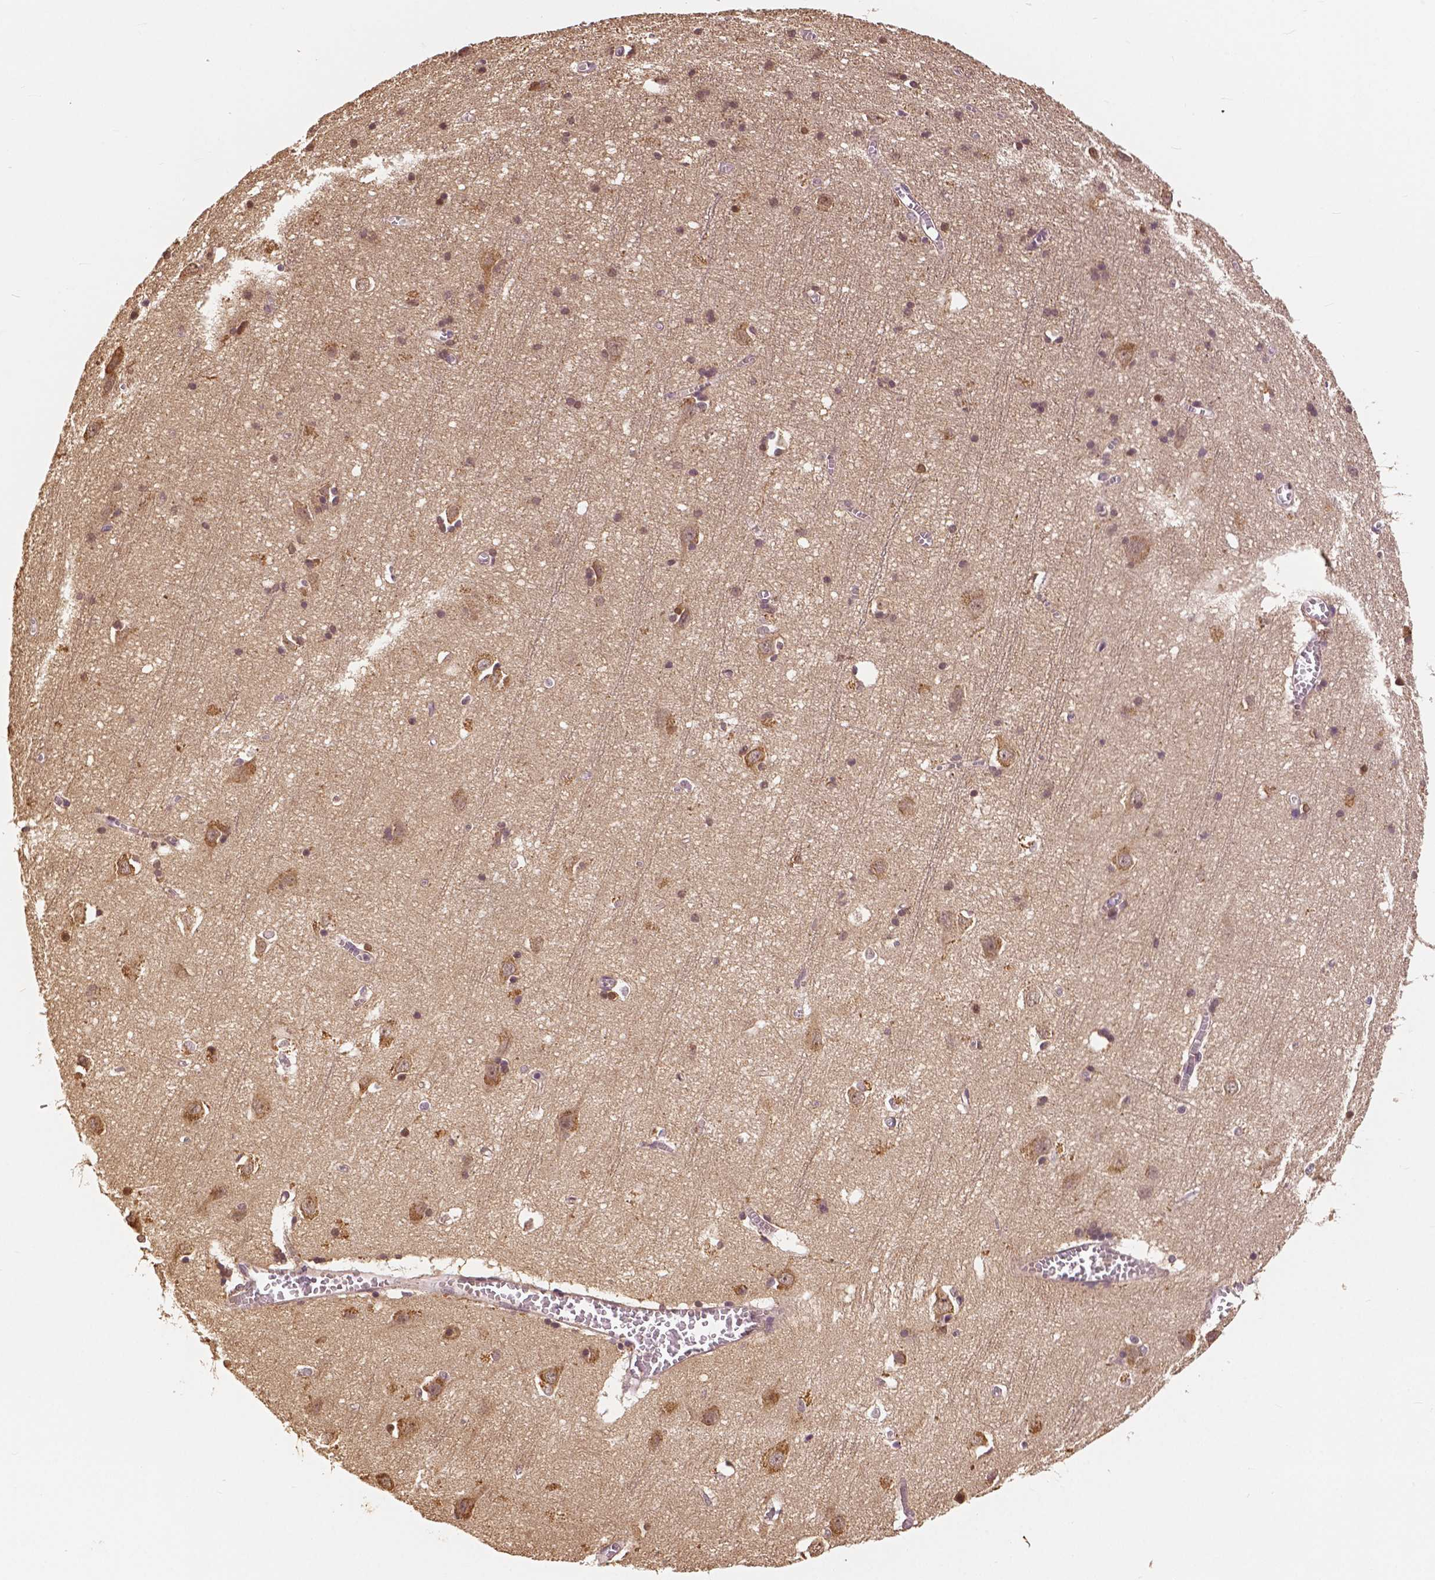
{"staining": {"intensity": "negative", "quantity": "none", "location": "none"}, "tissue": "cerebral cortex", "cell_type": "Endothelial cells", "image_type": "normal", "snomed": [{"axis": "morphology", "description": "Normal tissue, NOS"}, {"axis": "topography", "description": "Cerebral cortex"}], "caption": "The immunohistochemistry (IHC) histopathology image has no significant expression in endothelial cells of cerebral cortex.", "gene": "MAP1LC3B", "patient": {"sex": "male", "age": 70}}